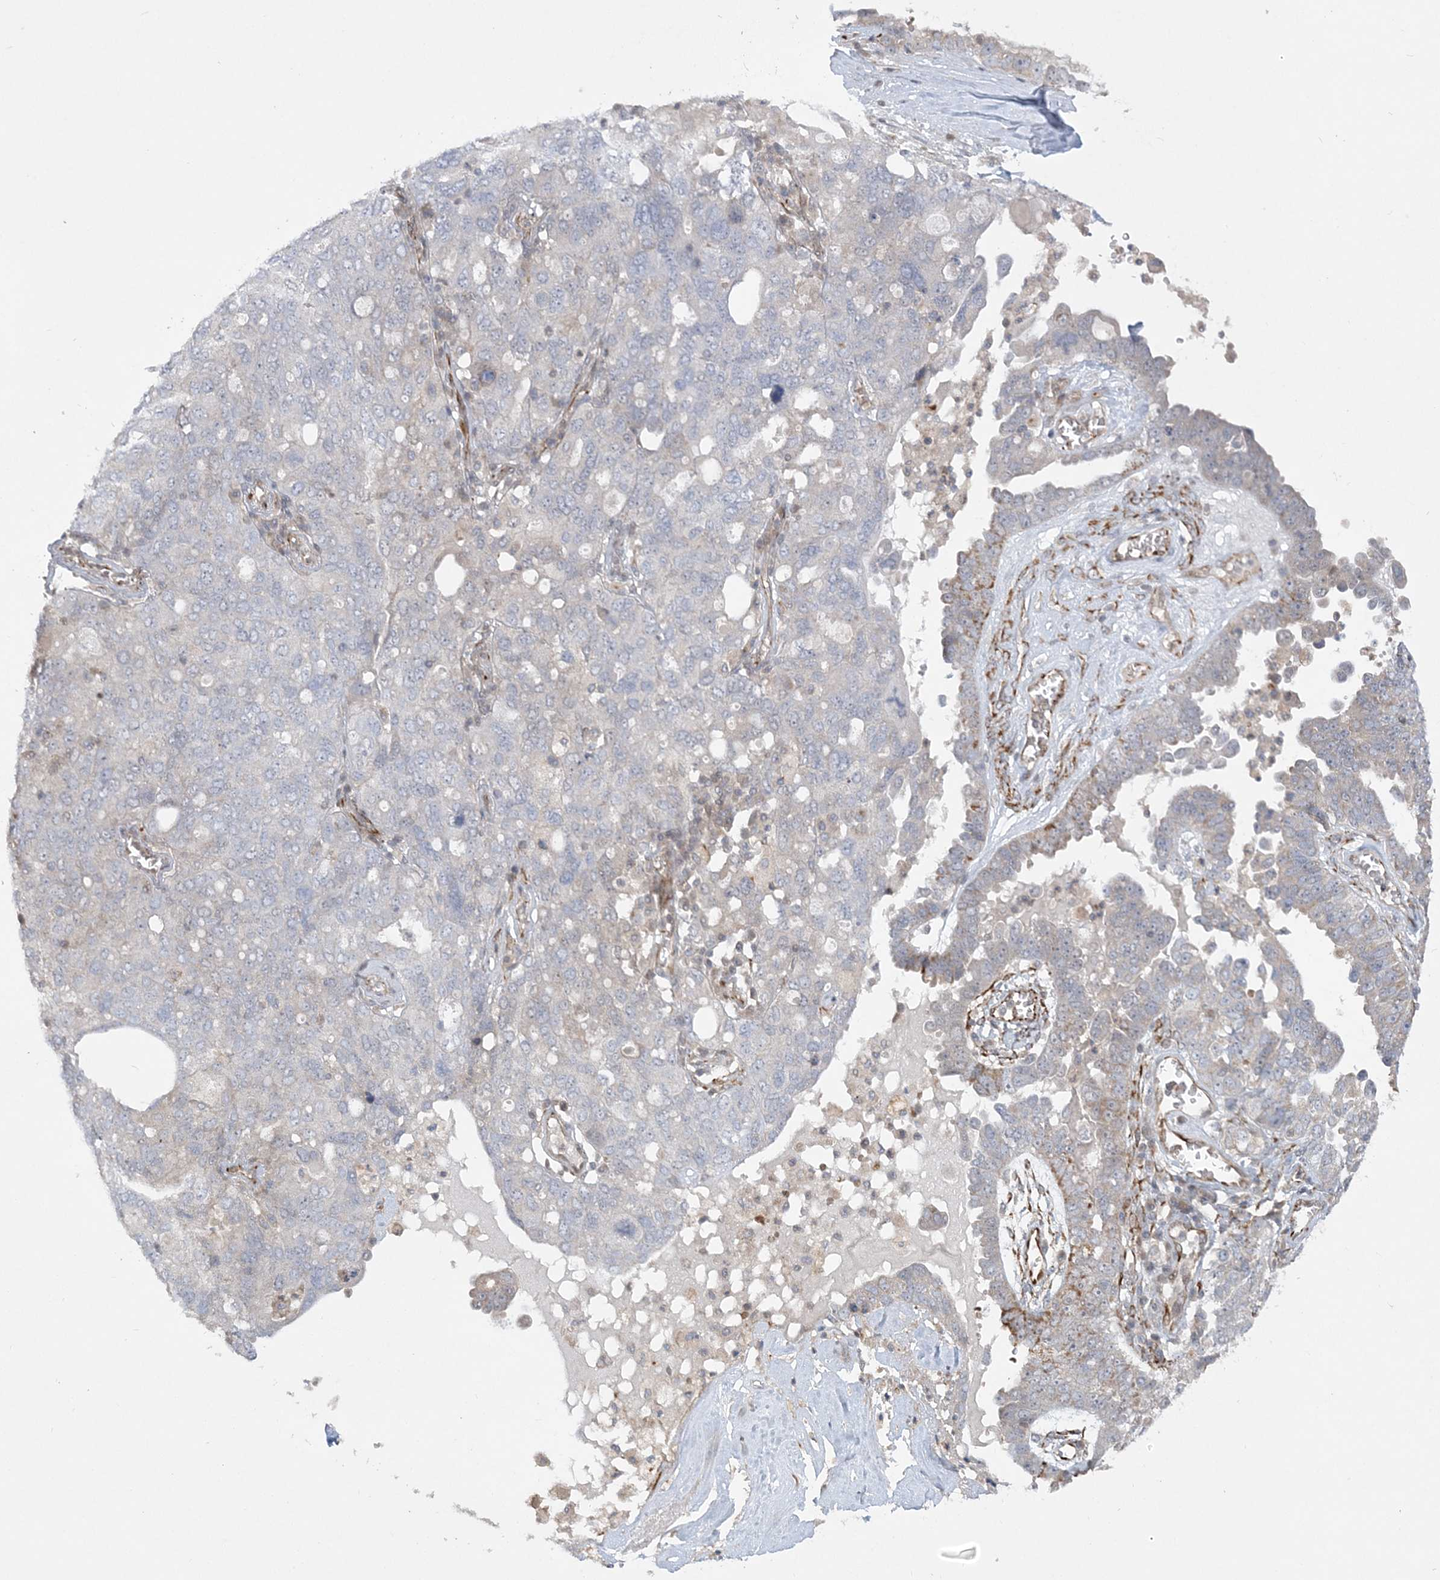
{"staining": {"intensity": "weak", "quantity": "<25%", "location": "cytoplasmic/membranous"}, "tissue": "ovarian cancer", "cell_type": "Tumor cells", "image_type": "cancer", "snomed": [{"axis": "morphology", "description": "Carcinoma, endometroid"}, {"axis": "topography", "description": "Ovary"}], "caption": "Immunohistochemistry of ovarian cancer (endometroid carcinoma) displays no expression in tumor cells.", "gene": "INPP1", "patient": {"sex": "female", "age": 62}}